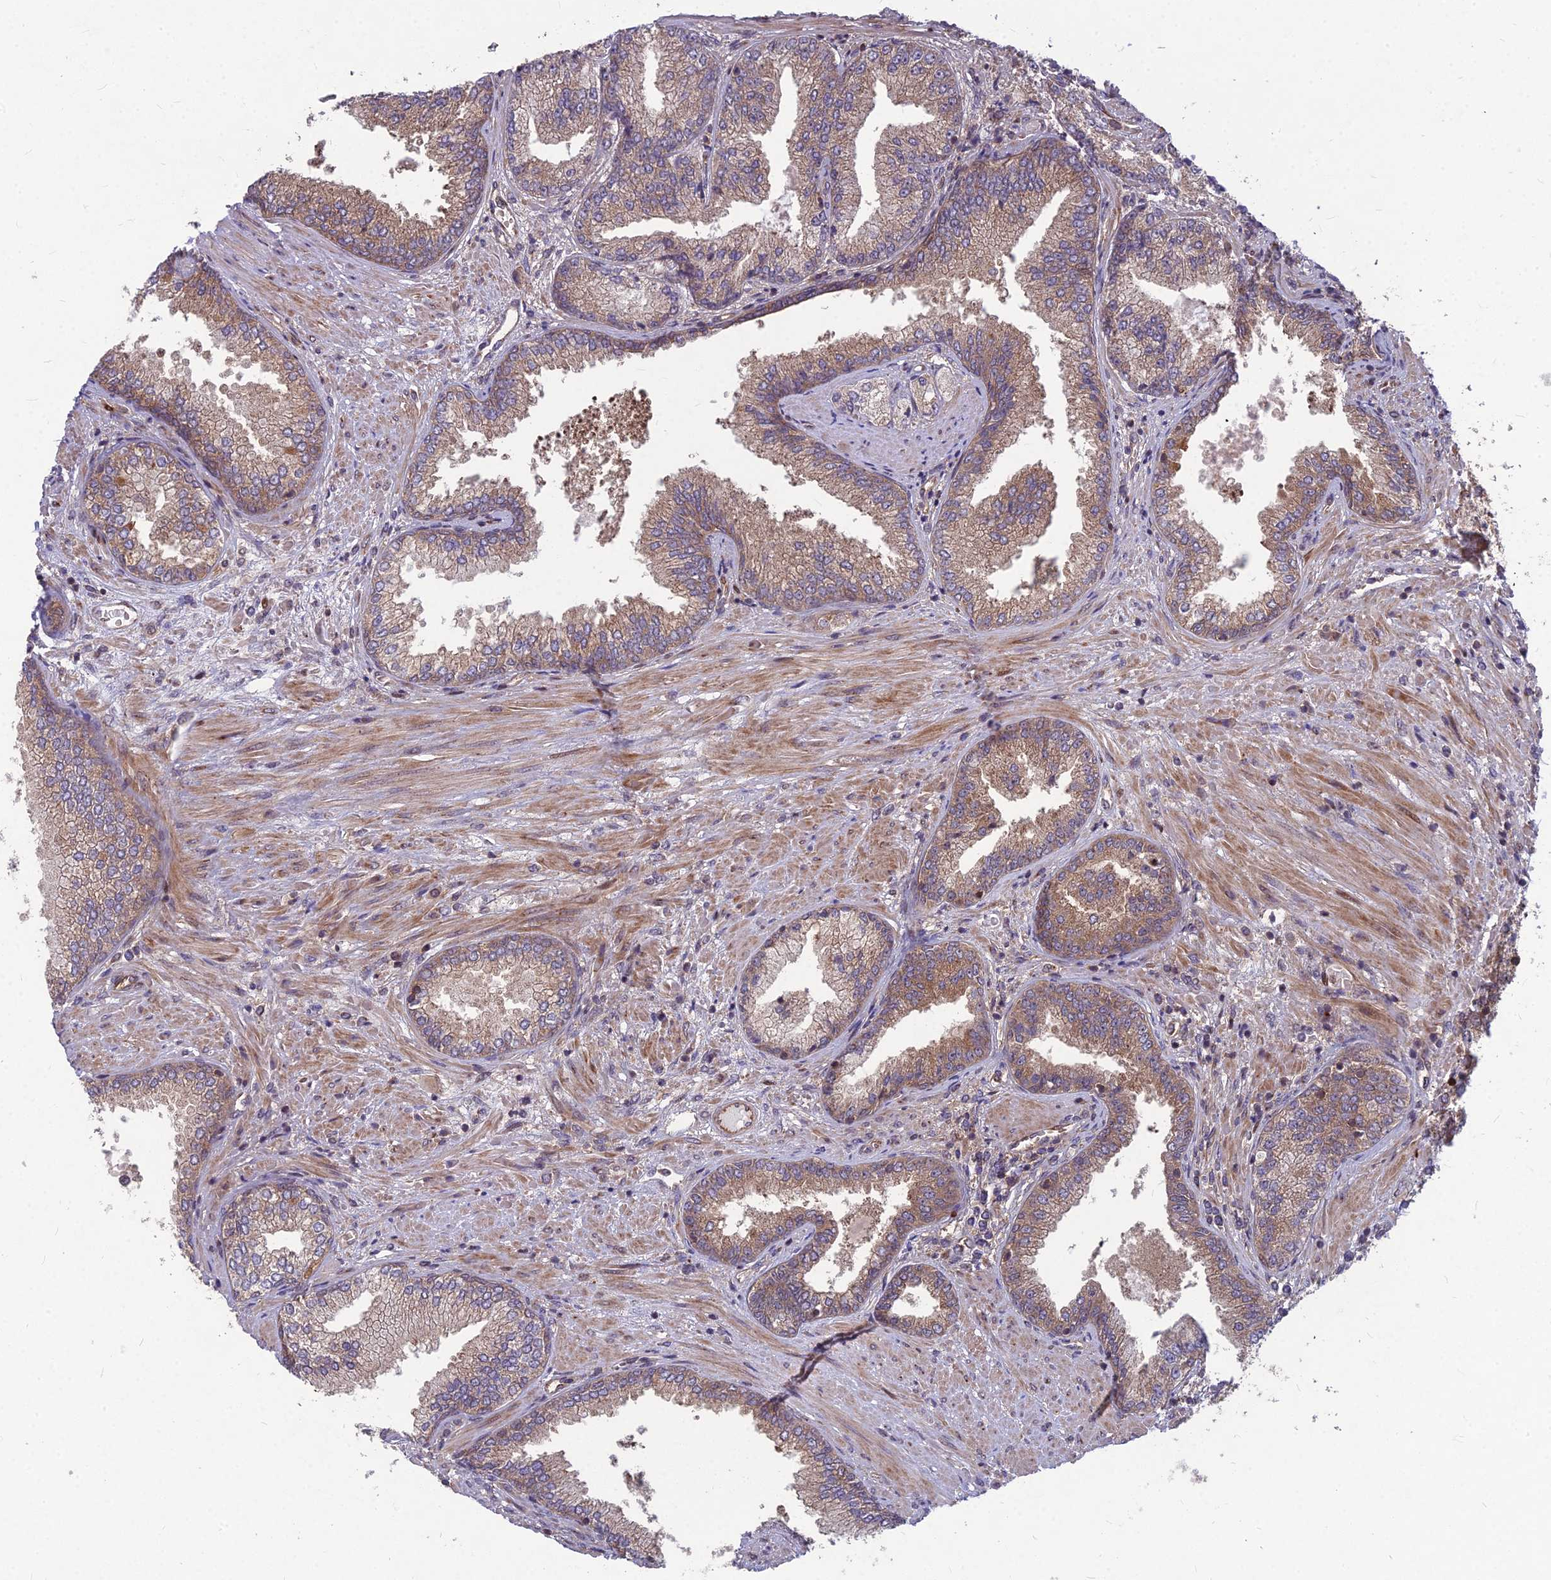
{"staining": {"intensity": "moderate", "quantity": ">75%", "location": "cytoplasmic/membranous"}, "tissue": "prostate cancer", "cell_type": "Tumor cells", "image_type": "cancer", "snomed": [{"axis": "morphology", "description": "Adenocarcinoma, High grade"}, {"axis": "topography", "description": "Prostate"}], "caption": "This histopathology image reveals immunohistochemistry staining of human high-grade adenocarcinoma (prostate), with medium moderate cytoplasmic/membranous positivity in about >75% of tumor cells.", "gene": "MFSD8", "patient": {"sex": "male", "age": 71}}